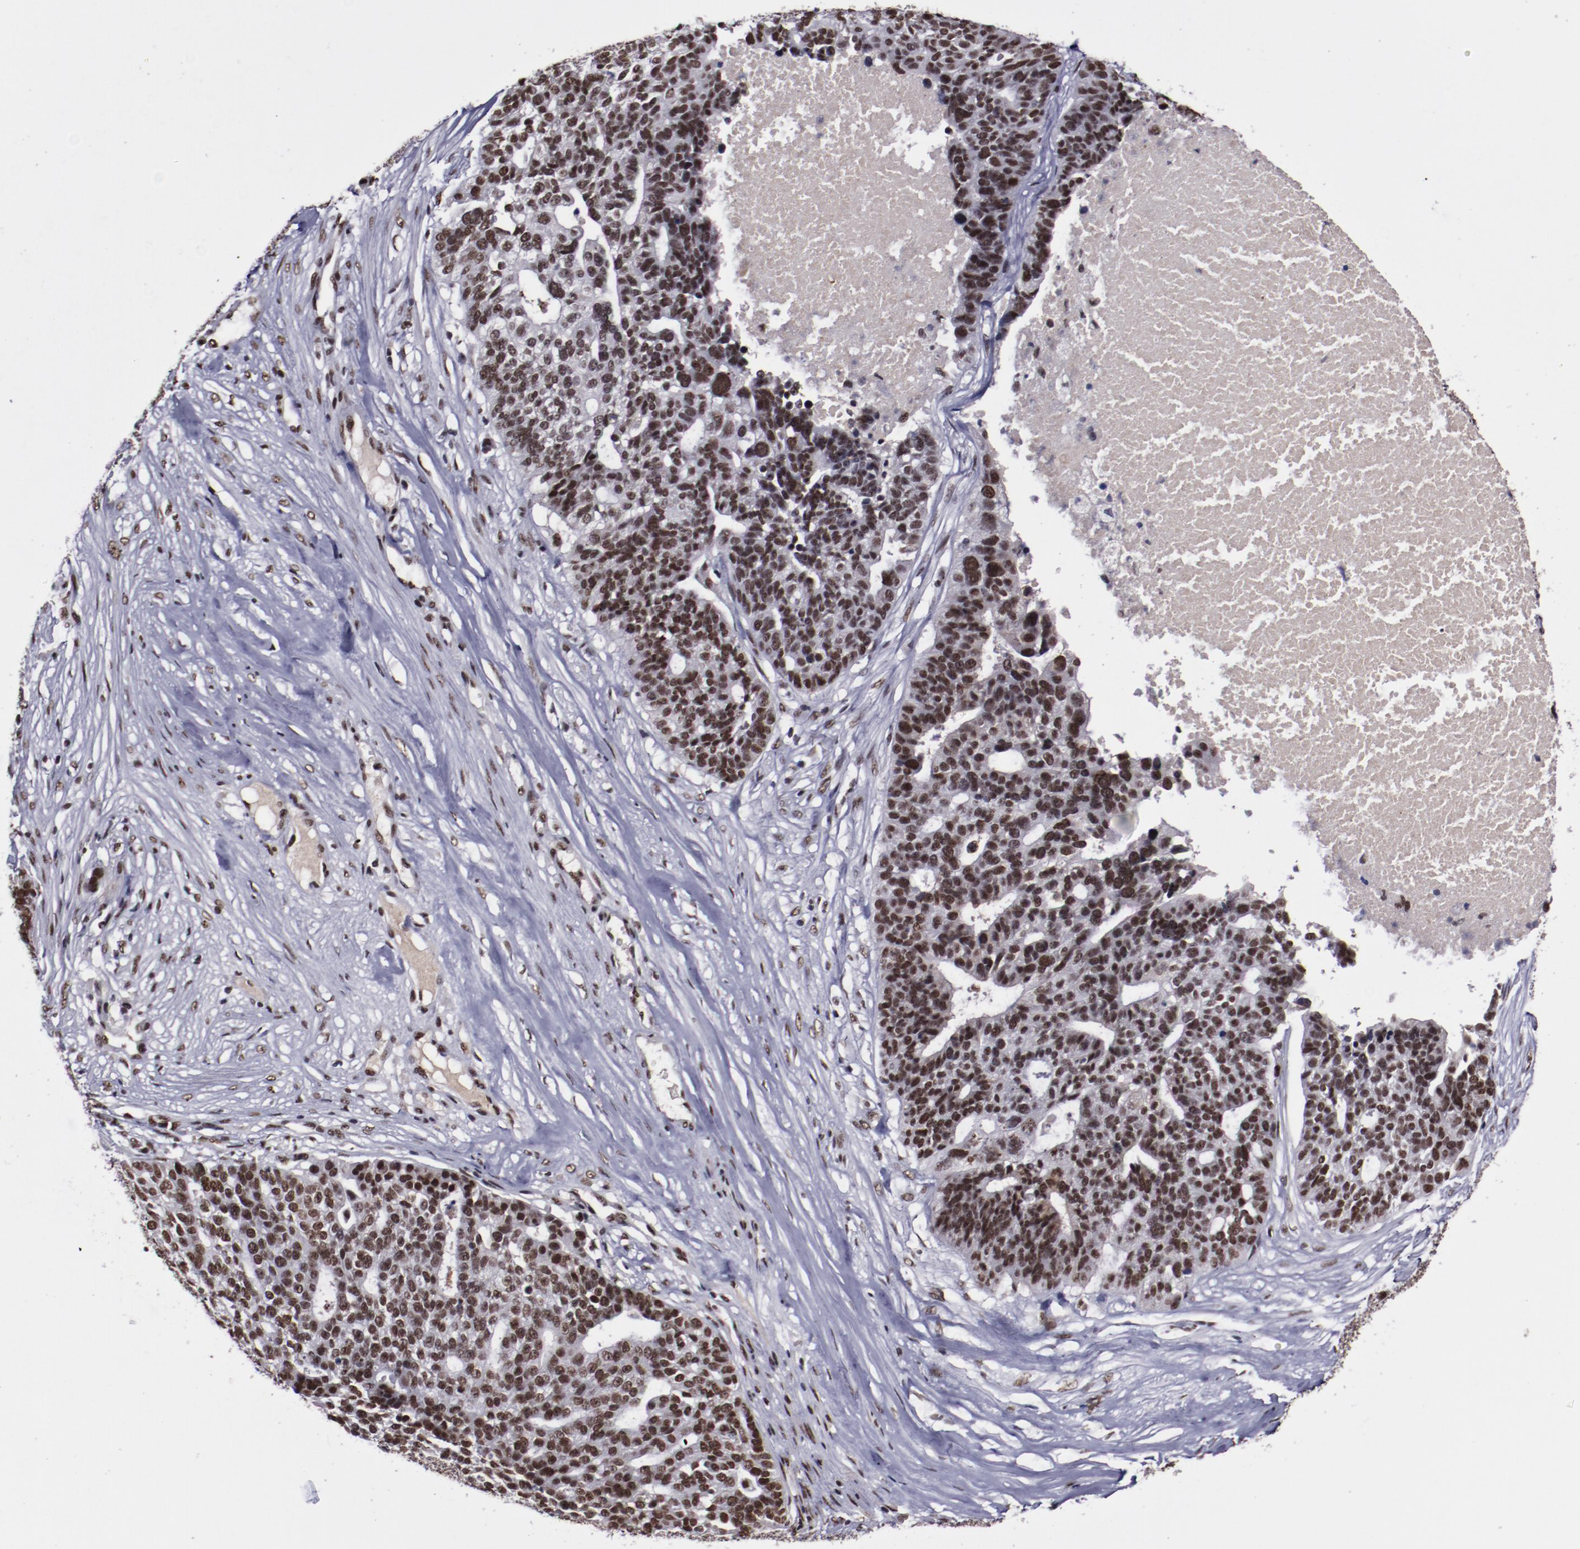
{"staining": {"intensity": "moderate", "quantity": ">75%", "location": "nuclear"}, "tissue": "ovarian cancer", "cell_type": "Tumor cells", "image_type": "cancer", "snomed": [{"axis": "morphology", "description": "Cystadenocarcinoma, serous, NOS"}, {"axis": "topography", "description": "Ovary"}], "caption": "Human ovarian cancer stained with a protein marker displays moderate staining in tumor cells.", "gene": "ERH", "patient": {"sex": "female", "age": 59}}